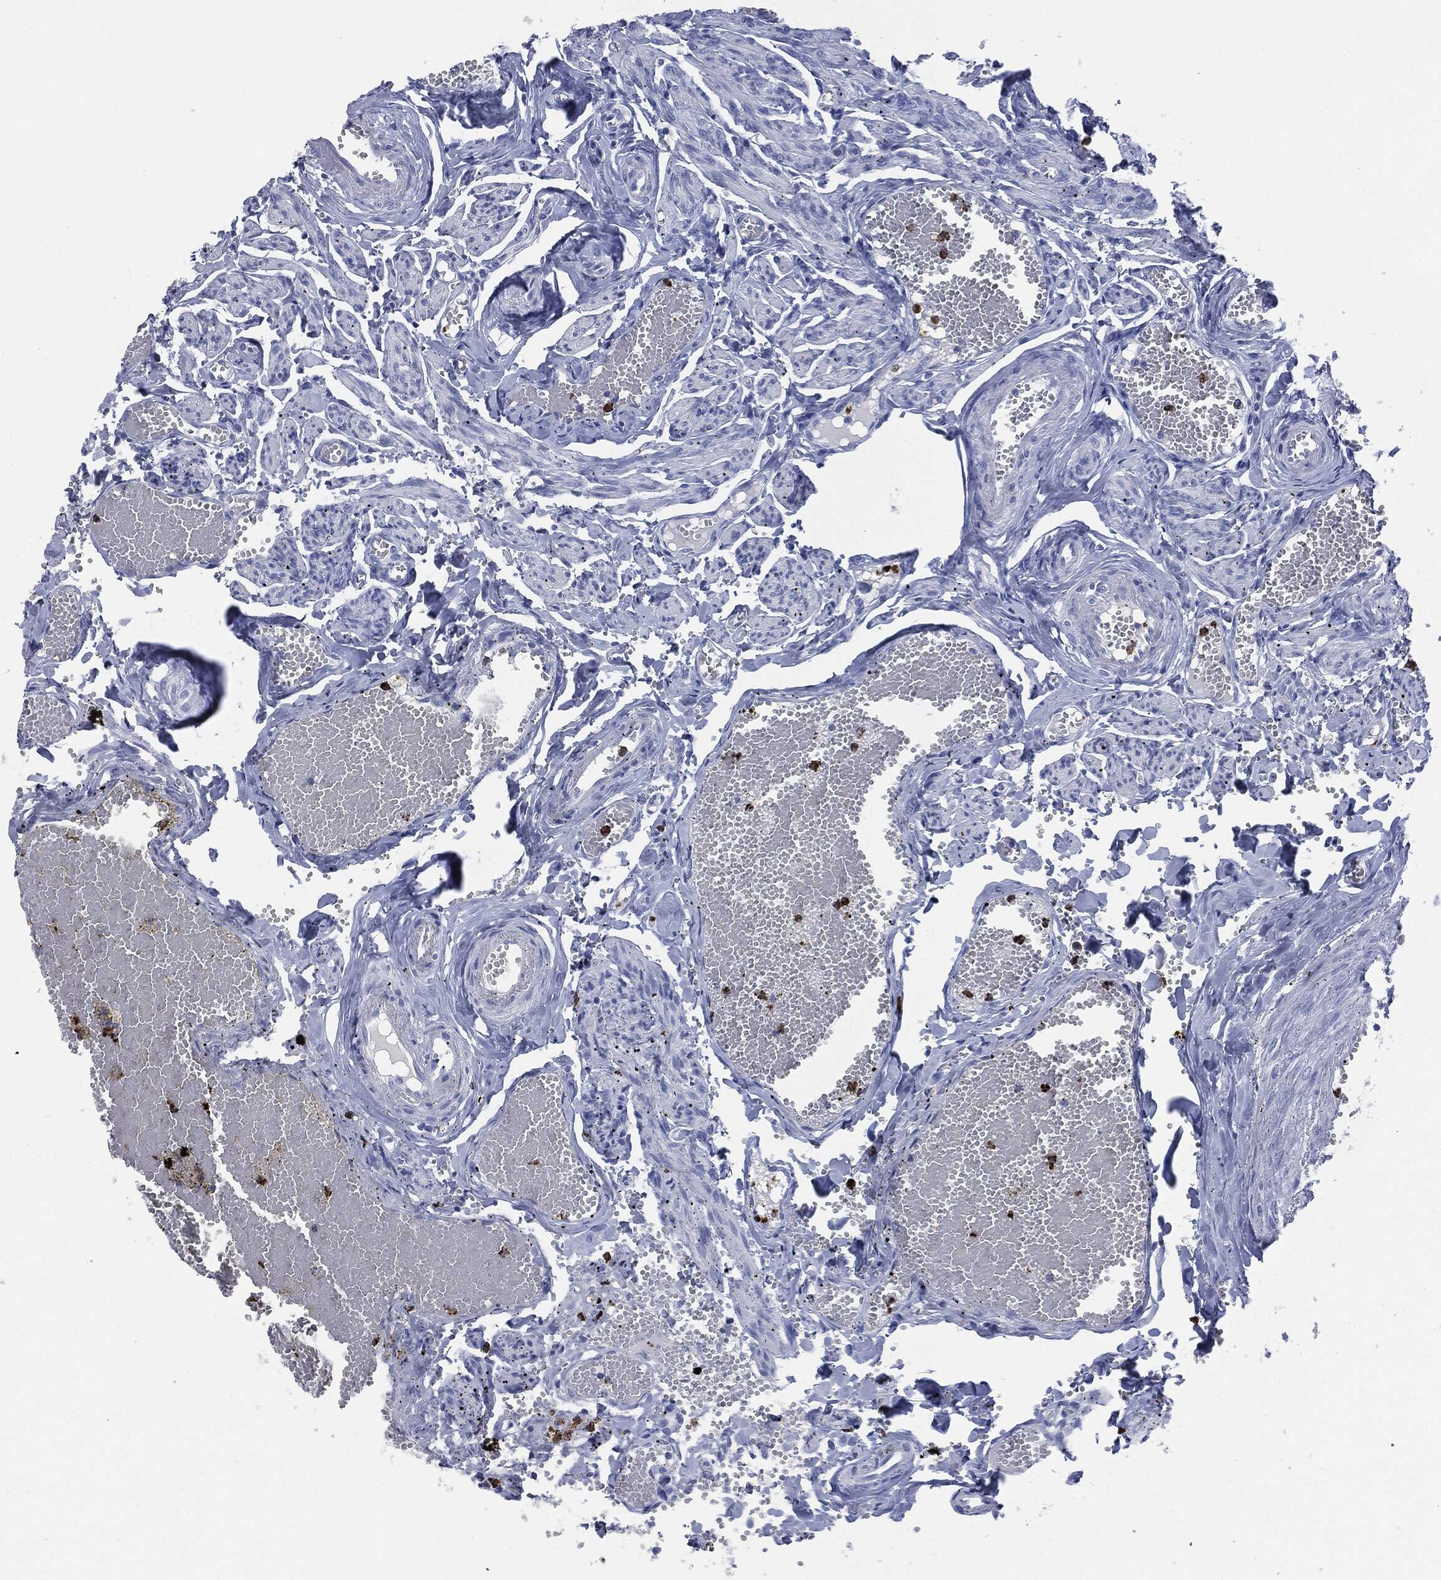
{"staining": {"intensity": "negative", "quantity": "none", "location": "none"}, "tissue": "fallopian tube", "cell_type": "Glandular cells", "image_type": "normal", "snomed": [{"axis": "morphology", "description": "Normal tissue, NOS"}, {"axis": "topography", "description": "Vascular tissue"}, {"axis": "topography", "description": "Fallopian tube"}], "caption": "This is an IHC histopathology image of normal fallopian tube. There is no positivity in glandular cells.", "gene": "CEACAM8", "patient": {"sex": "female", "age": 67}}